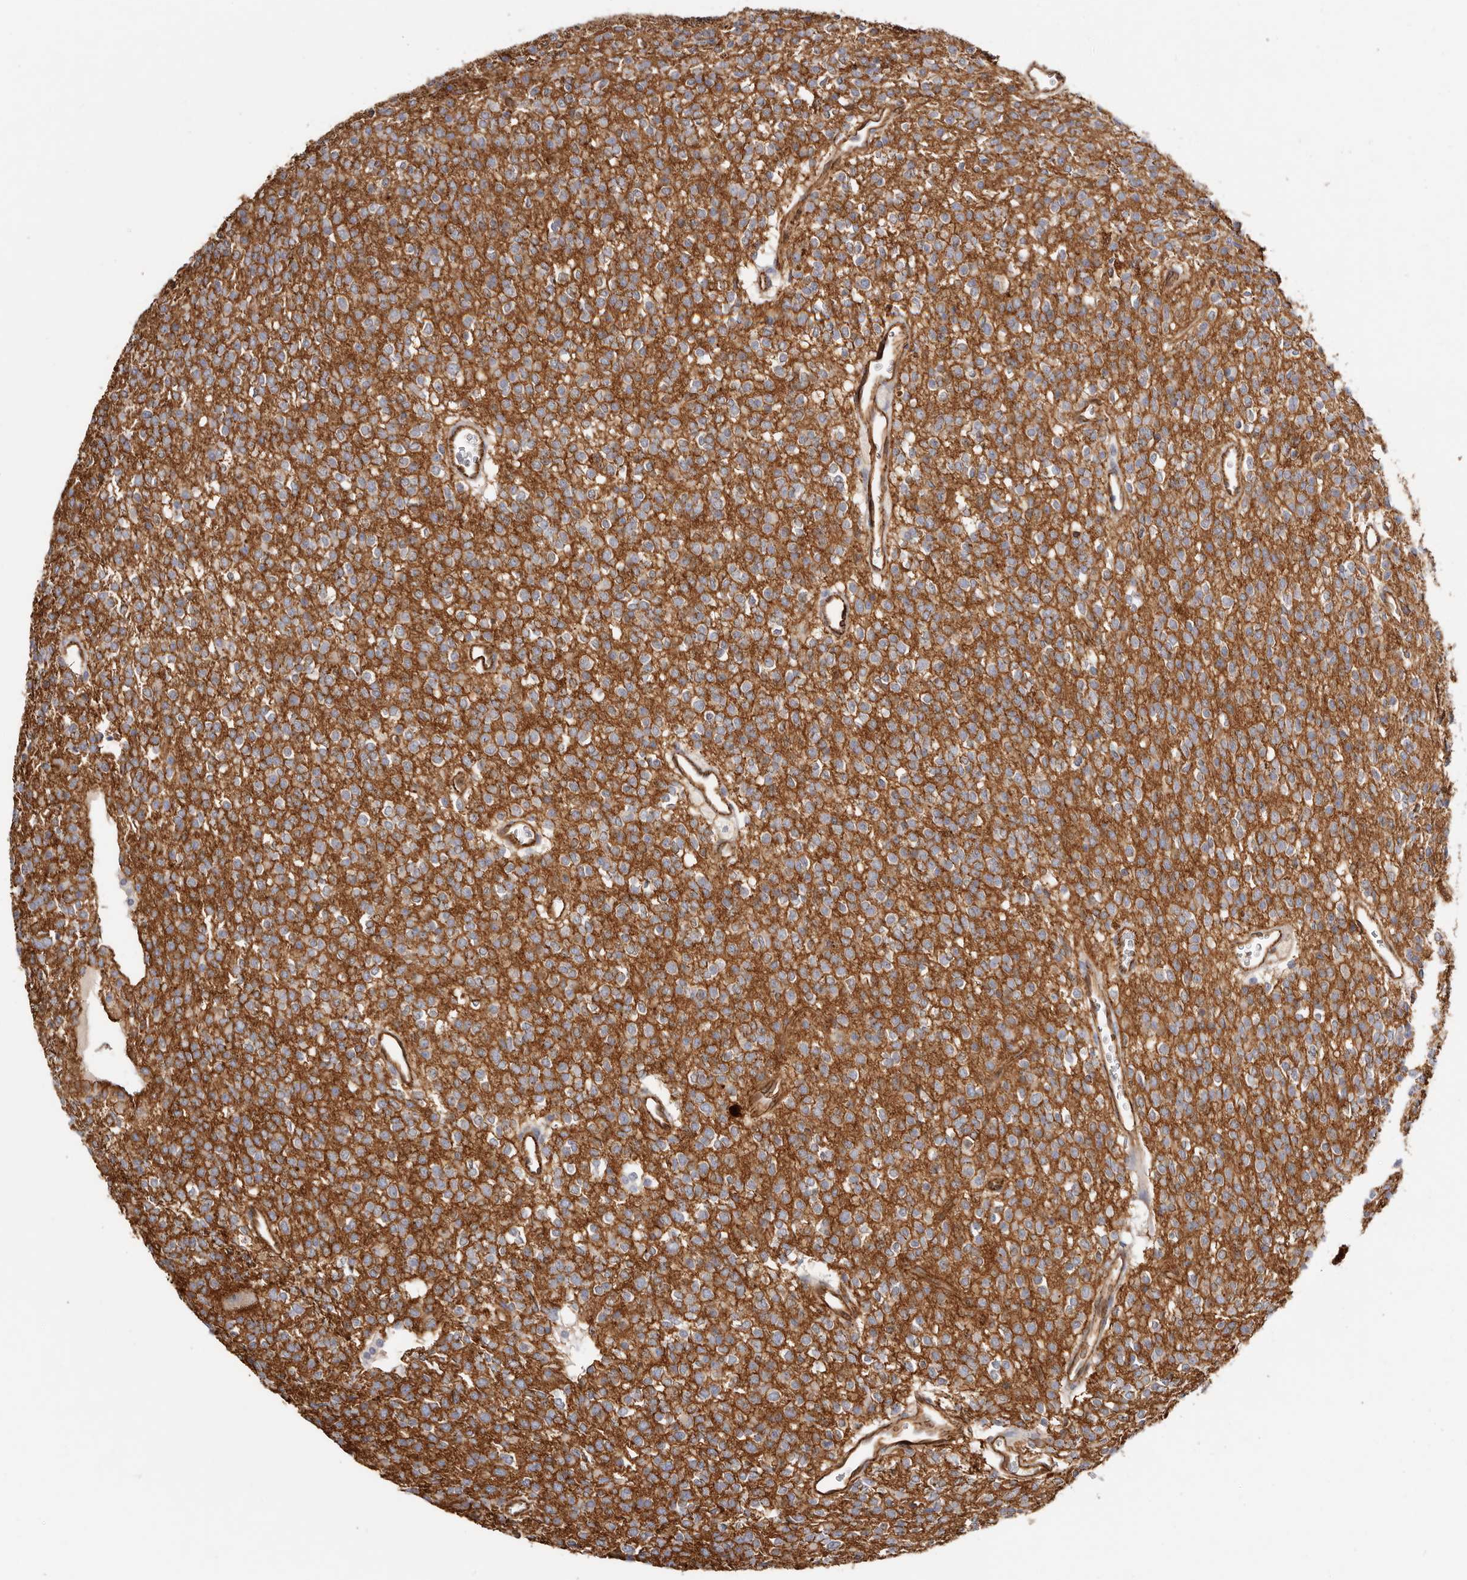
{"staining": {"intensity": "negative", "quantity": "none", "location": "none"}, "tissue": "glioma", "cell_type": "Tumor cells", "image_type": "cancer", "snomed": [{"axis": "morphology", "description": "Glioma, malignant, High grade"}, {"axis": "topography", "description": "Brain"}], "caption": "Tumor cells show no significant protein positivity in glioma.", "gene": "CTNNB1", "patient": {"sex": "male", "age": 34}}